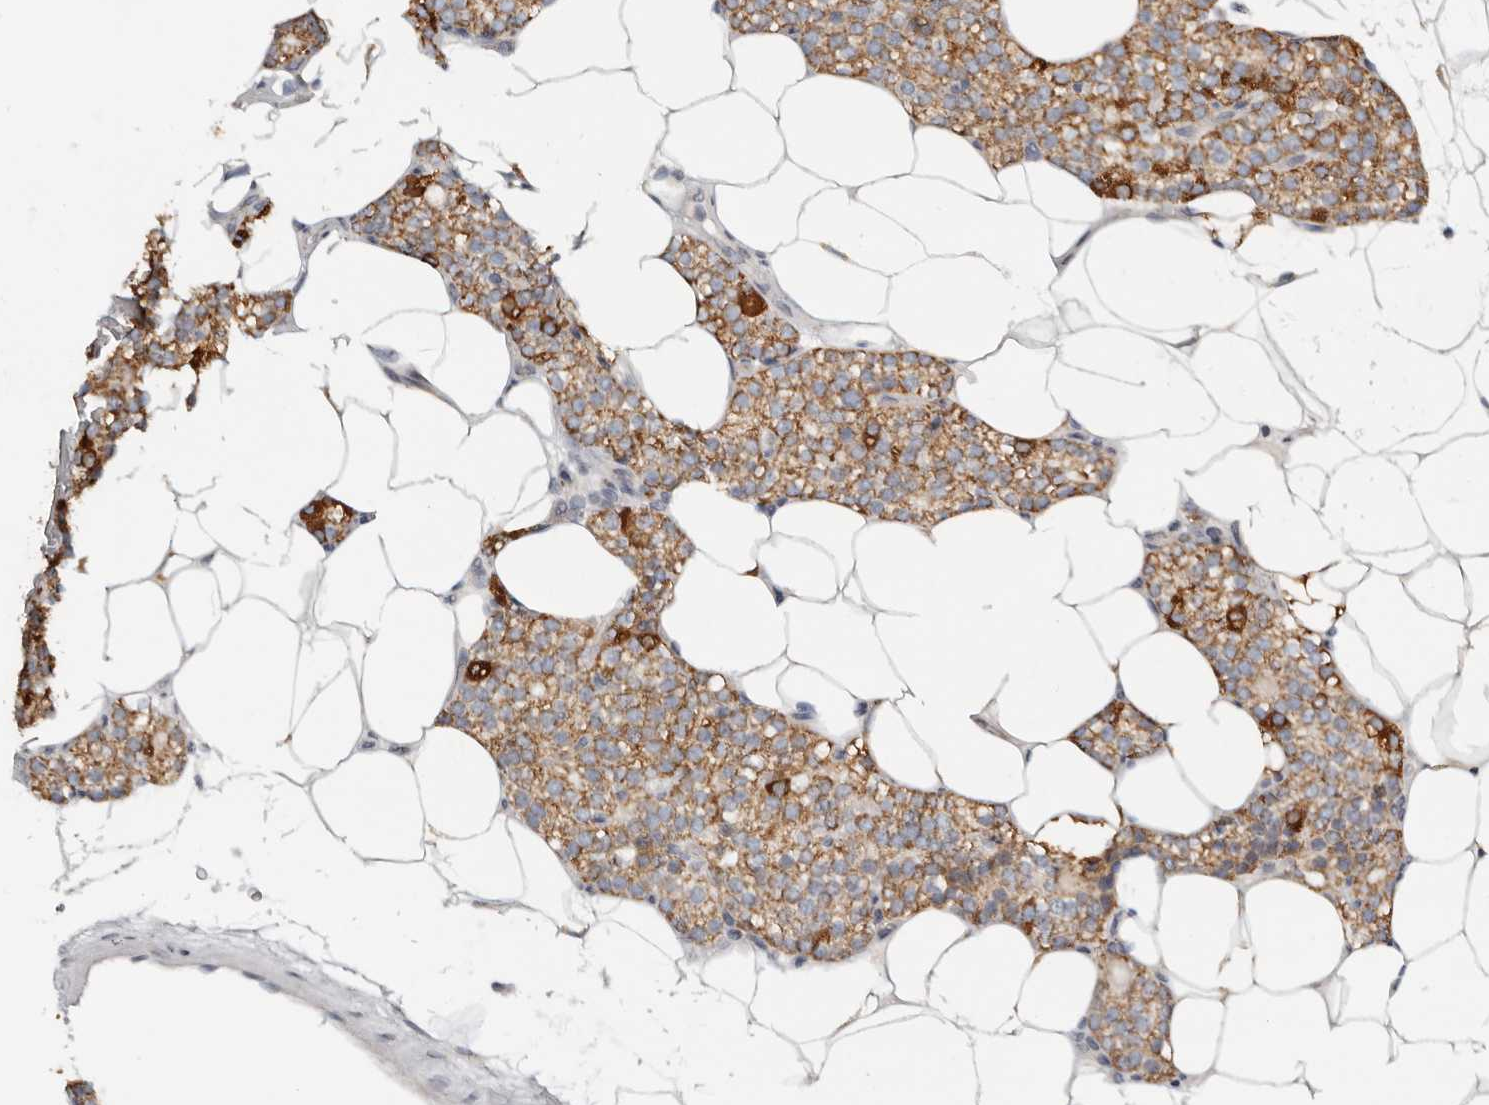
{"staining": {"intensity": "moderate", "quantity": ">75%", "location": "cytoplasmic/membranous"}, "tissue": "parathyroid gland", "cell_type": "Glandular cells", "image_type": "normal", "snomed": [{"axis": "morphology", "description": "Normal tissue, NOS"}, {"axis": "topography", "description": "Parathyroid gland"}], "caption": "Protein analysis of normal parathyroid gland displays moderate cytoplasmic/membranous positivity in approximately >75% of glandular cells. The protein of interest is stained brown, and the nuclei are stained in blue (DAB (3,3'-diaminobenzidine) IHC with brightfield microscopy, high magnification).", "gene": "KDF1", "patient": {"sex": "female", "age": 56}}